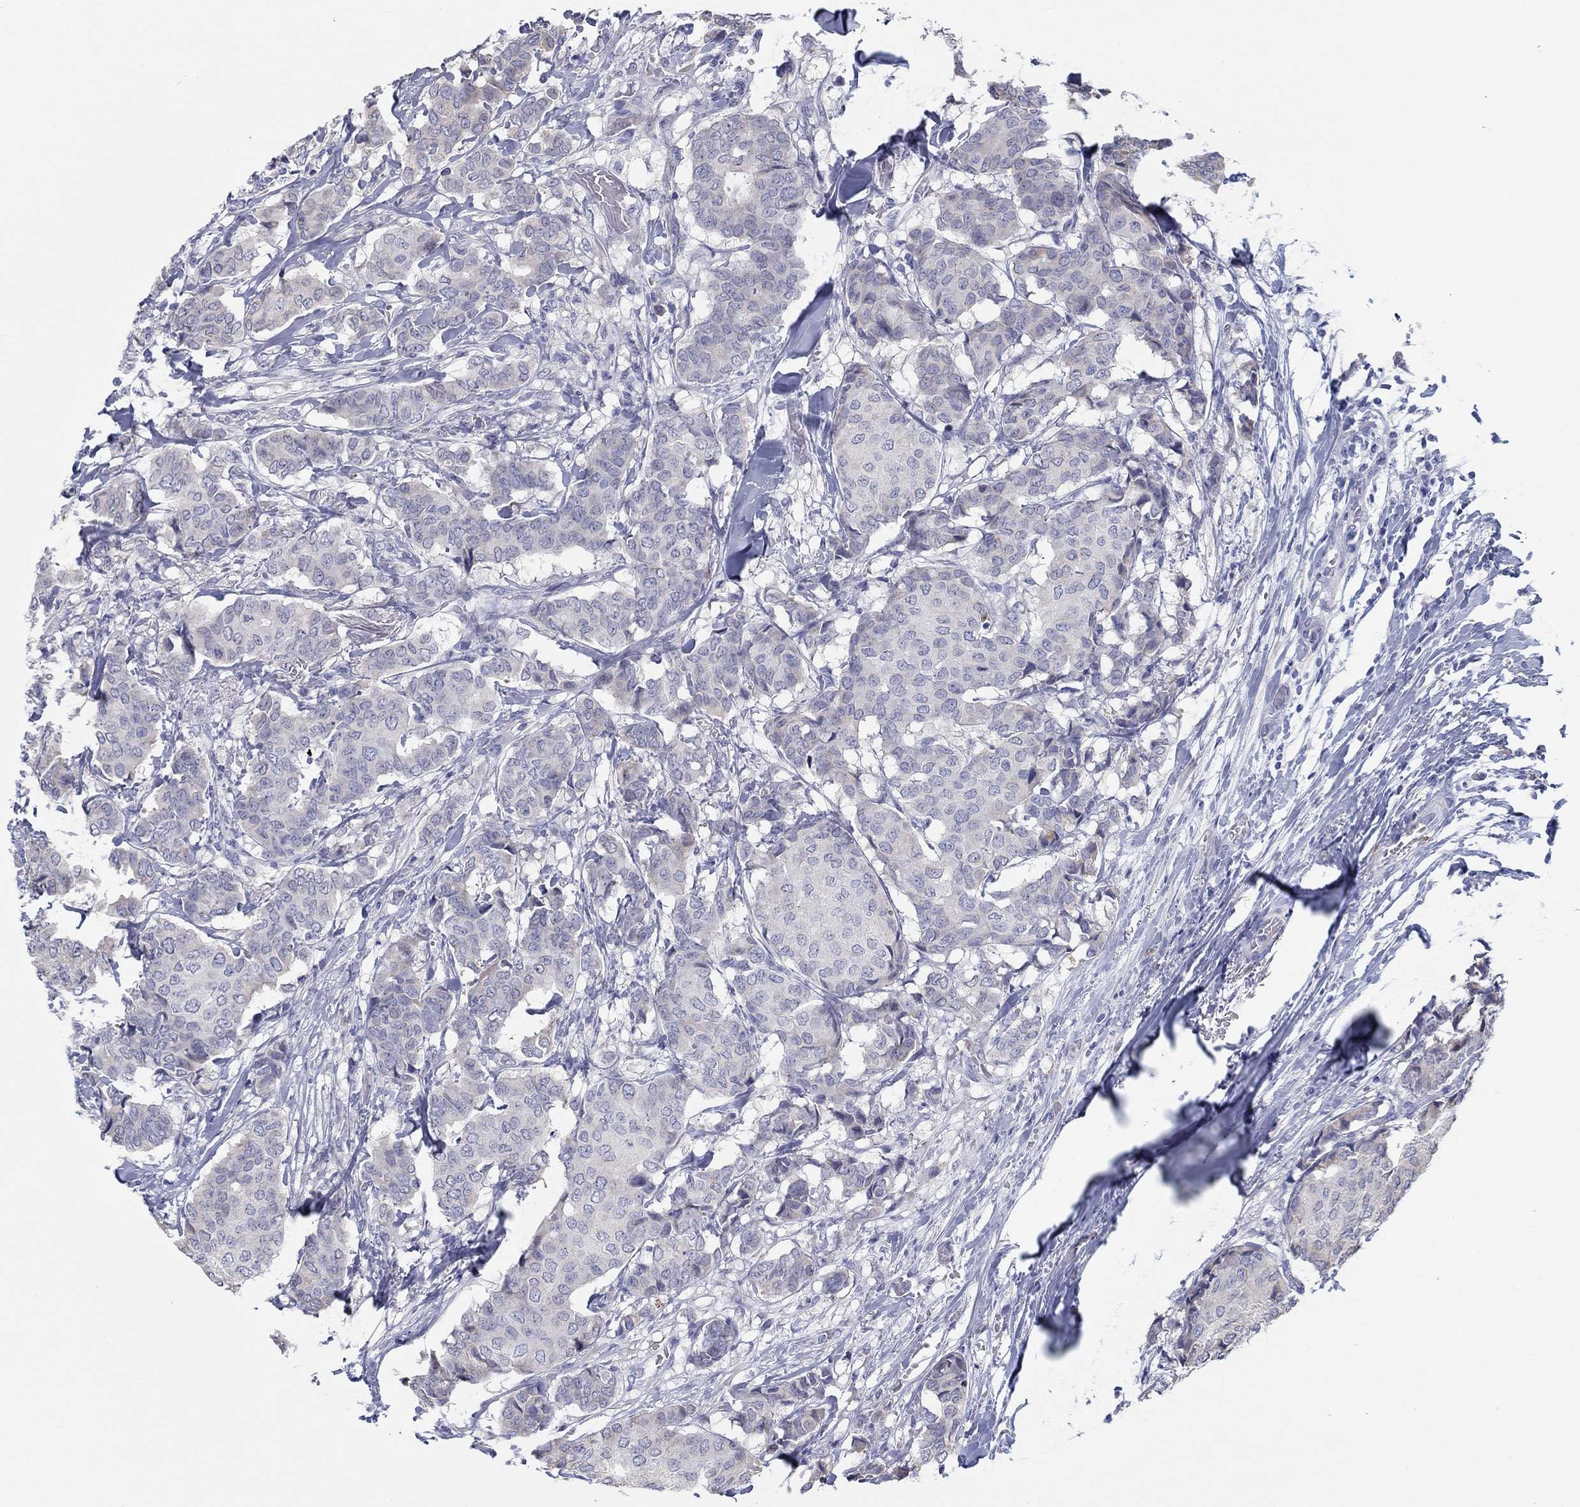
{"staining": {"intensity": "negative", "quantity": "none", "location": "none"}, "tissue": "breast cancer", "cell_type": "Tumor cells", "image_type": "cancer", "snomed": [{"axis": "morphology", "description": "Duct carcinoma"}, {"axis": "topography", "description": "Breast"}], "caption": "Image shows no protein positivity in tumor cells of invasive ductal carcinoma (breast) tissue. (DAB immunohistochemistry (IHC) visualized using brightfield microscopy, high magnification).", "gene": "LRRC4C", "patient": {"sex": "female", "age": 75}}